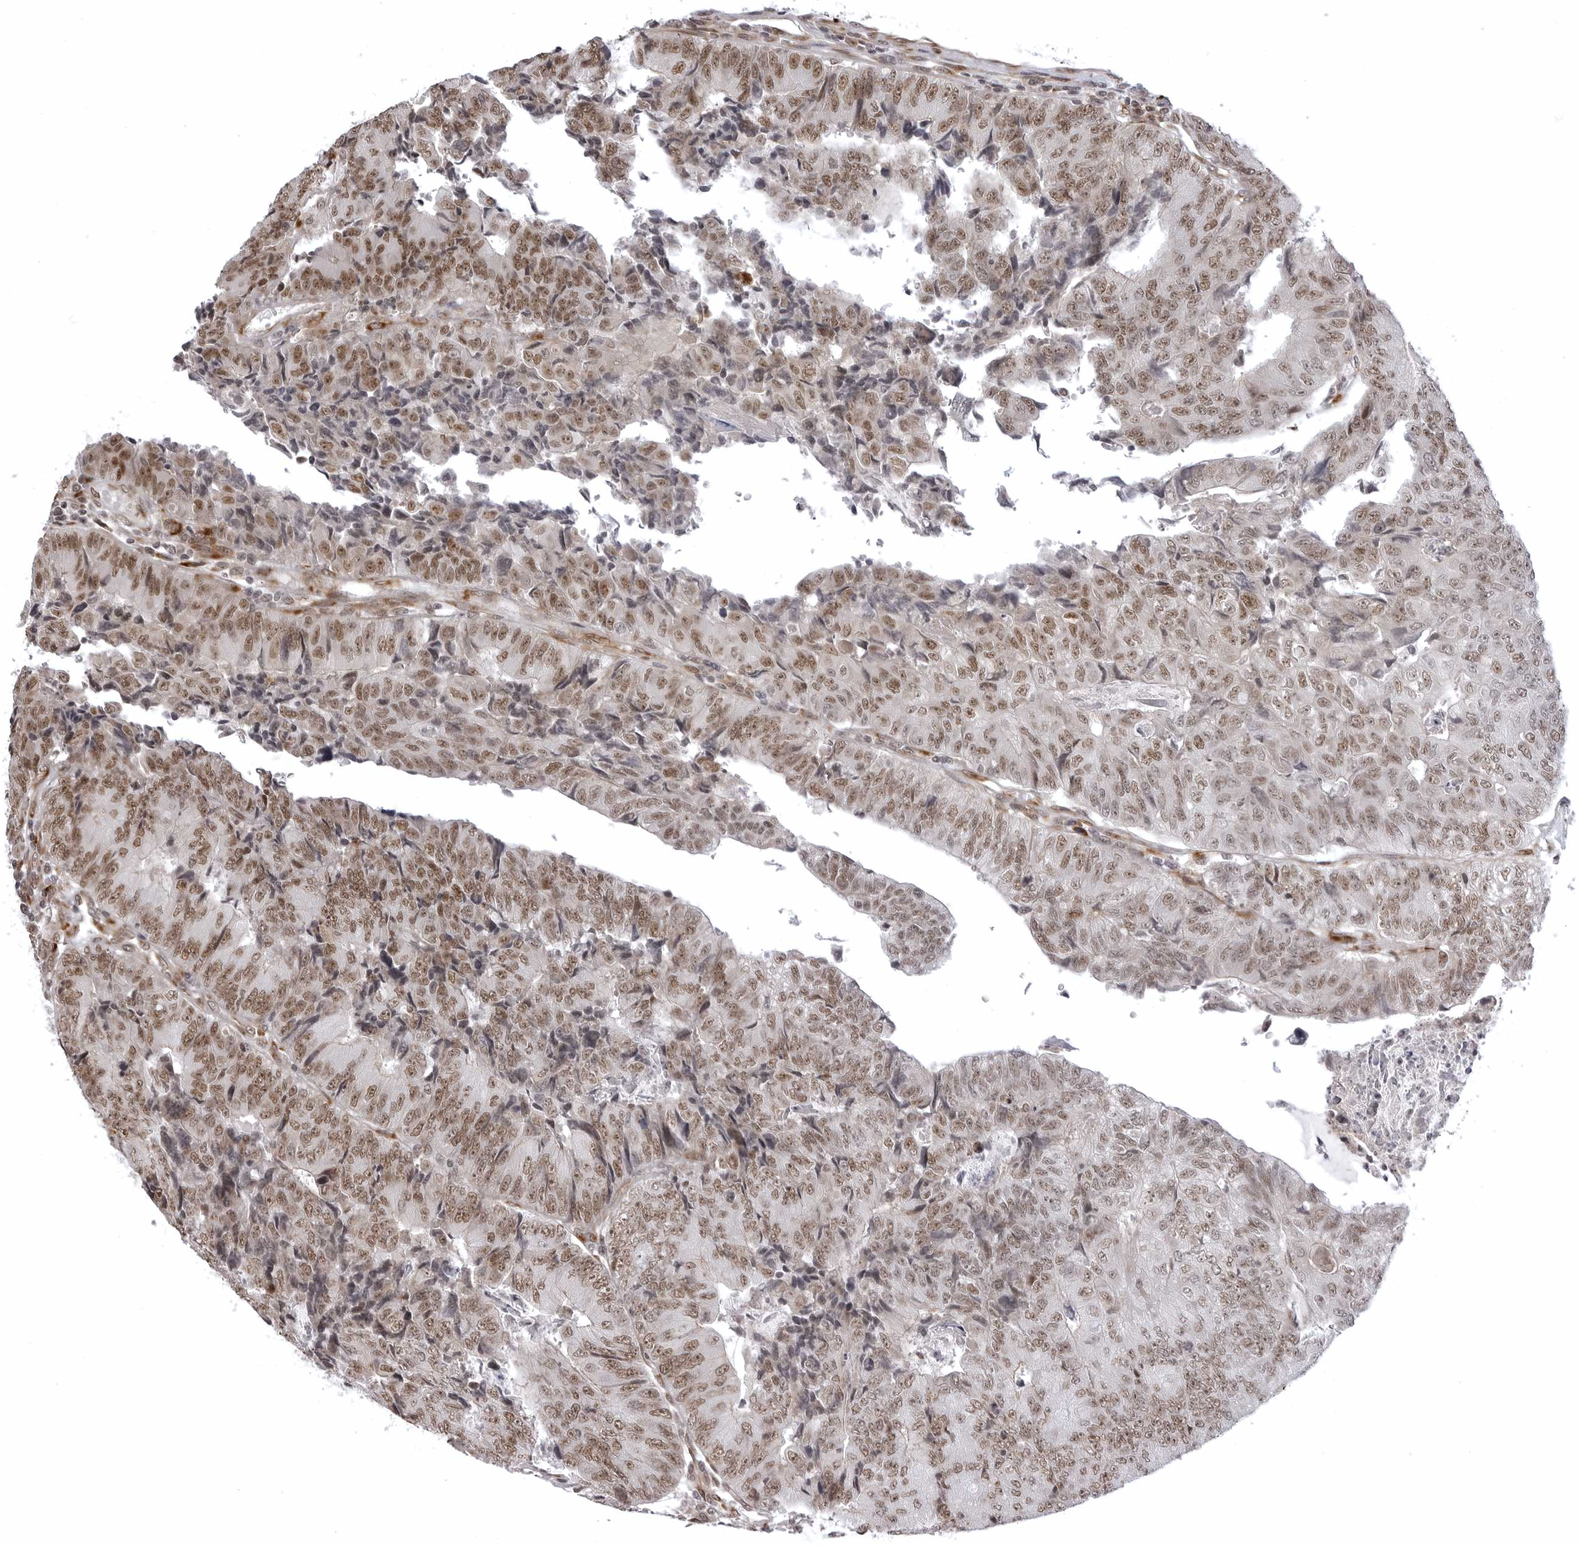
{"staining": {"intensity": "moderate", "quantity": ">75%", "location": "nuclear"}, "tissue": "colorectal cancer", "cell_type": "Tumor cells", "image_type": "cancer", "snomed": [{"axis": "morphology", "description": "Adenocarcinoma, NOS"}, {"axis": "topography", "description": "Colon"}], "caption": "Immunohistochemical staining of human adenocarcinoma (colorectal) reveals medium levels of moderate nuclear protein expression in about >75% of tumor cells.", "gene": "PHF3", "patient": {"sex": "female", "age": 67}}